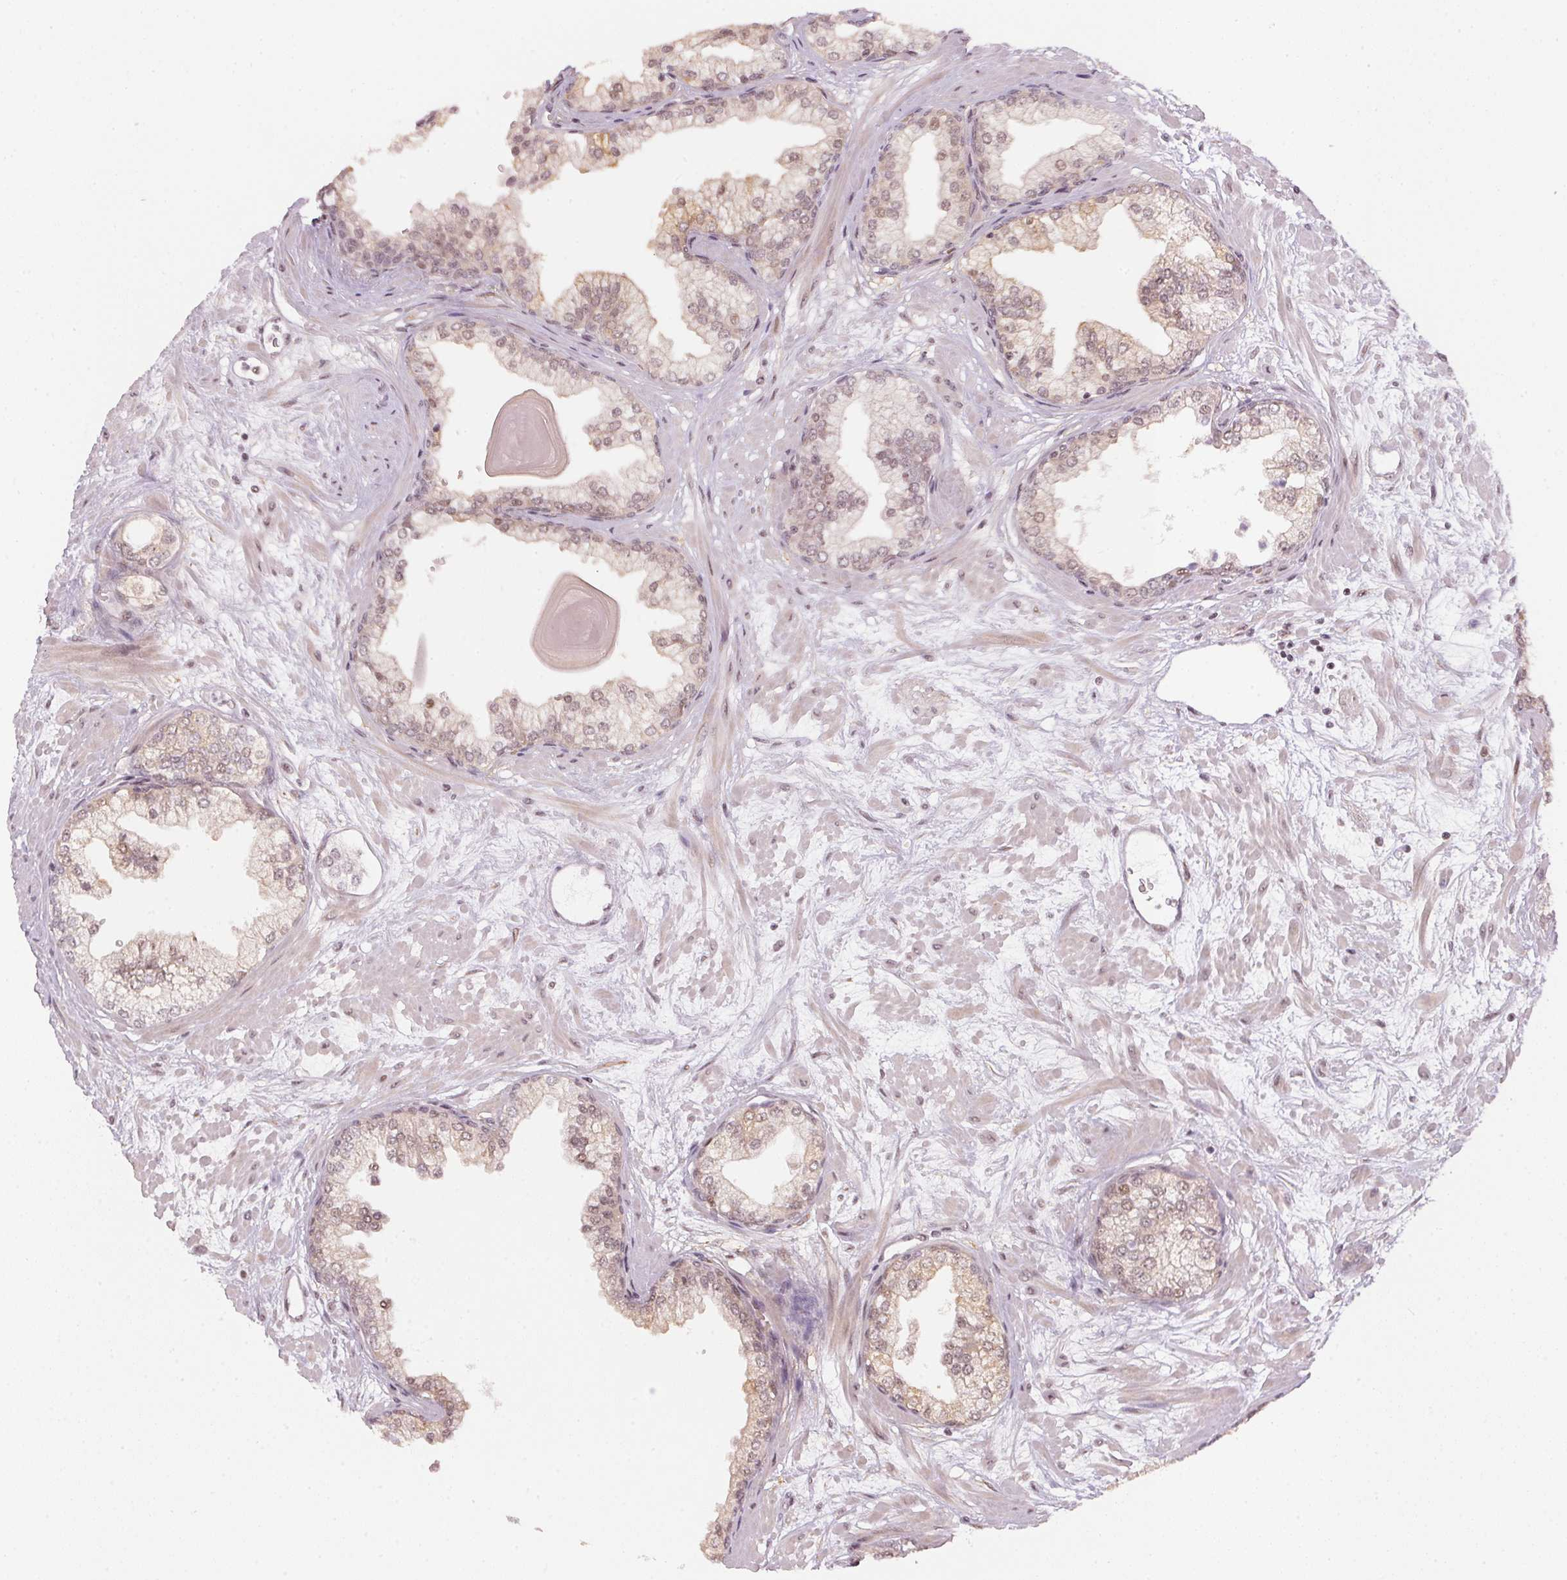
{"staining": {"intensity": "moderate", "quantity": "25%-75%", "location": "cytoplasmic/membranous,nuclear"}, "tissue": "prostate", "cell_type": "Glandular cells", "image_type": "normal", "snomed": [{"axis": "morphology", "description": "Normal tissue, NOS"}, {"axis": "topography", "description": "Prostate"}, {"axis": "topography", "description": "Peripheral nerve tissue"}], "caption": "Immunohistochemistry (IHC) (DAB) staining of benign prostate exhibits moderate cytoplasmic/membranous,nuclear protein positivity in about 25%-75% of glandular cells.", "gene": "KAT6A", "patient": {"sex": "male", "age": 61}}